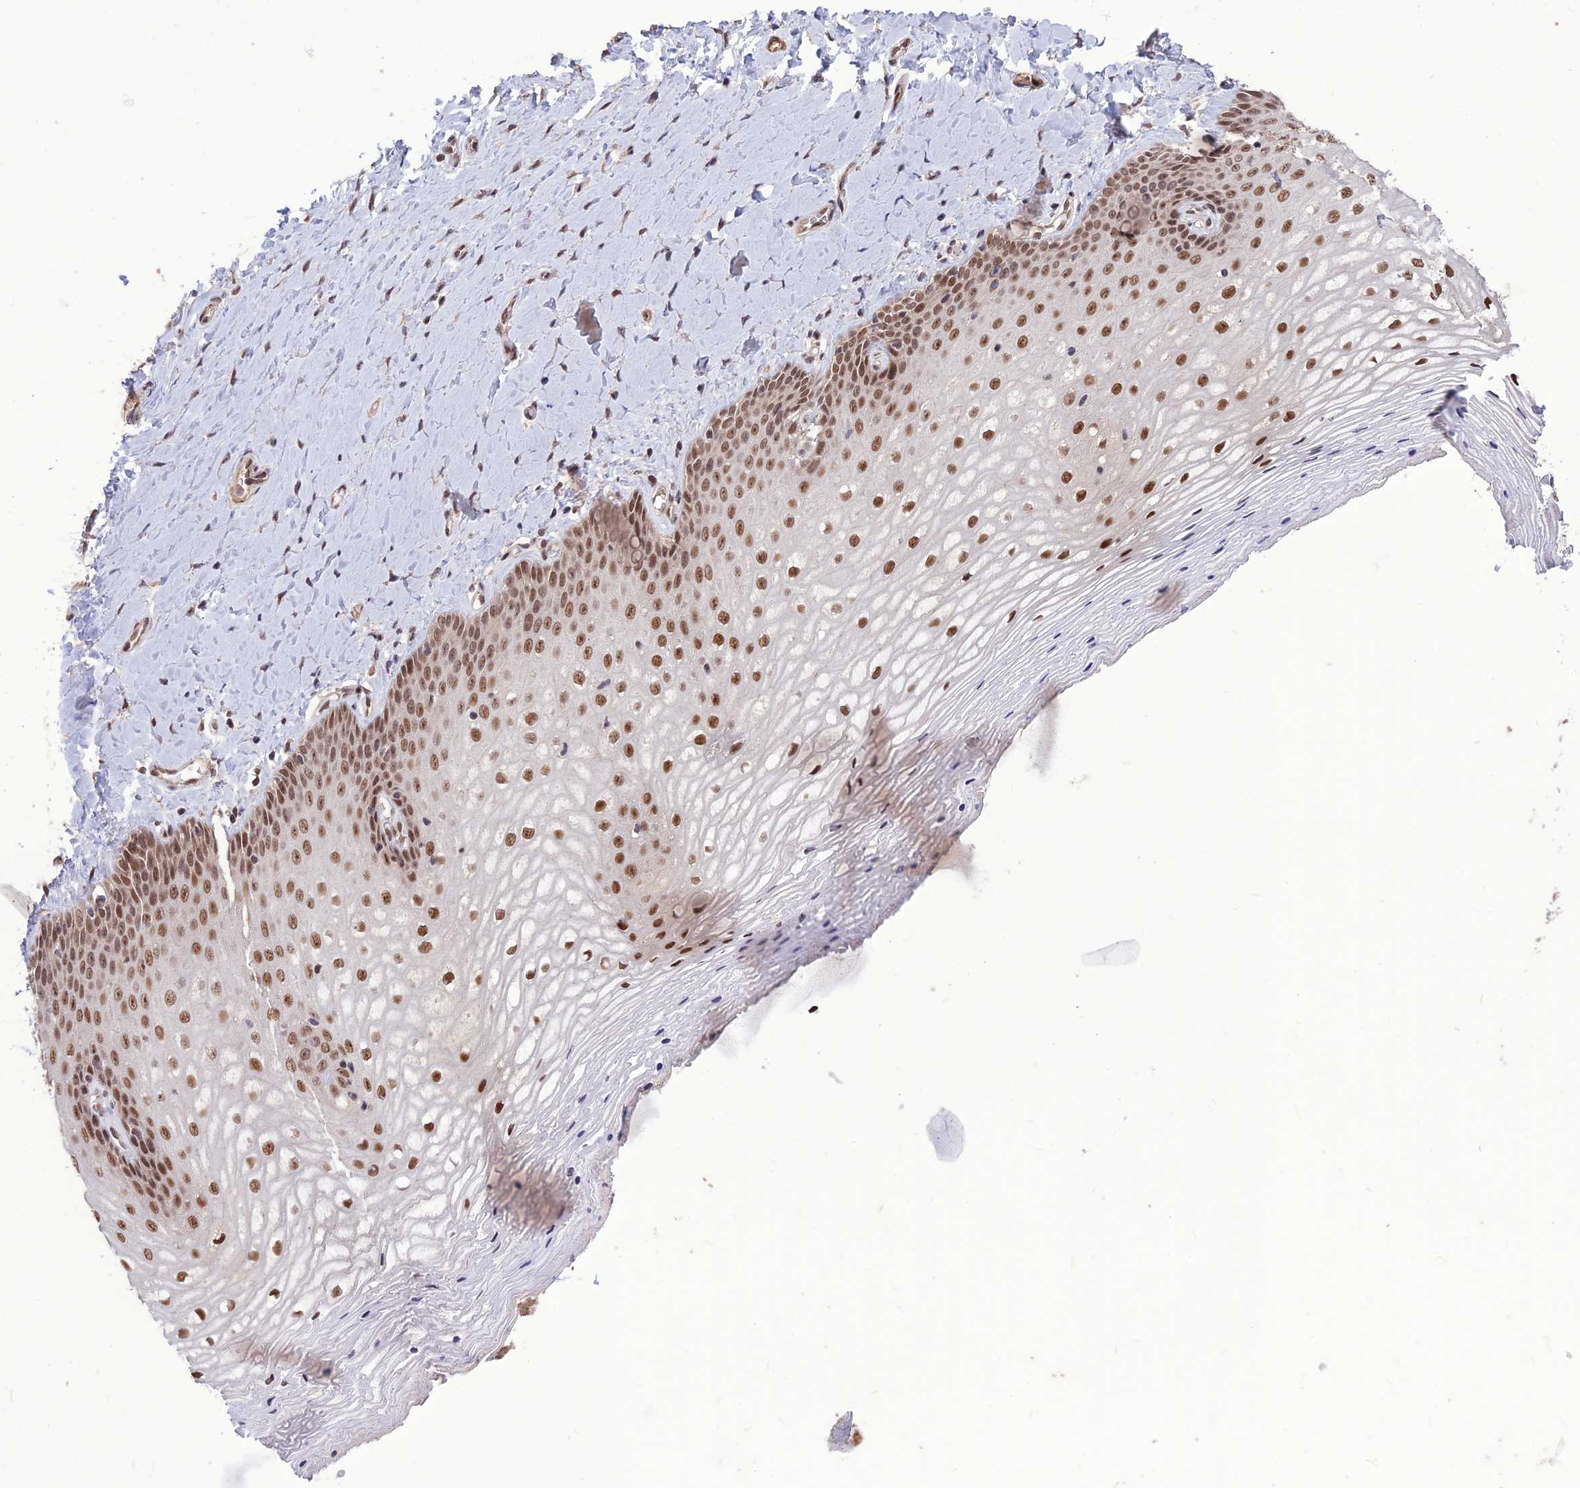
{"staining": {"intensity": "moderate", "quantity": ">75%", "location": "nuclear"}, "tissue": "vagina", "cell_type": "Squamous epithelial cells", "image_type": "normal", "snomed": [{"axis": "morphology", "description": "Normal tissue, NOS"}, {"axis": "topography", "description": "Vagina"}], "caption": "About >75% of squamous epithelial cells in normal human vagina reveal moderate nuclear protein expression as visualized by brown immunohistochemical staining.", "gene": "DIS3", "patient": {"sex": "female", "age": 65}}